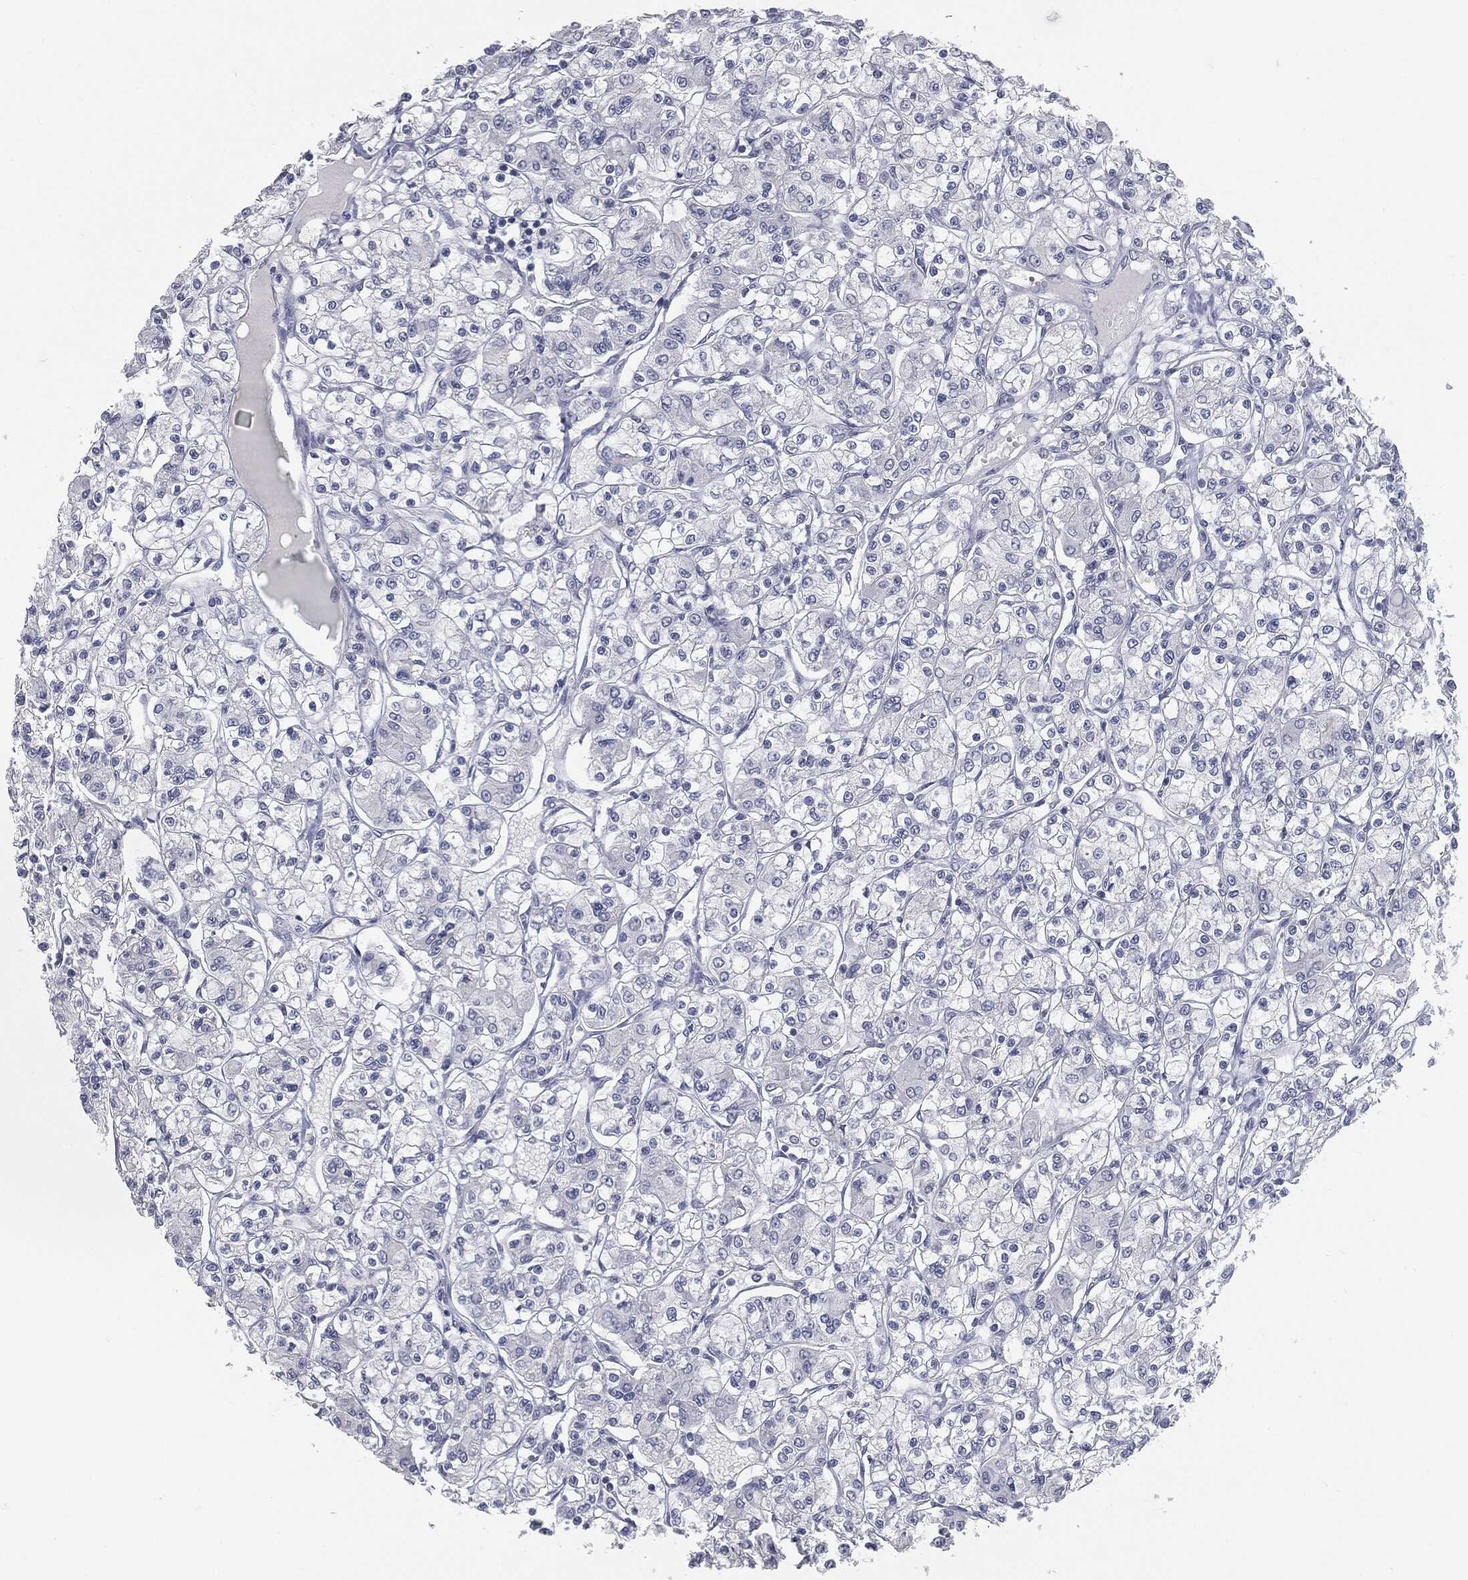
{"staining": {"intensity": "negative", "quantity": "none", "location": "none"}, "tissue": "renal cancer", "cell_type": "Tumor cells", "image_type": "cancer", "snomed": [{"axis": "morphology", "description": "Adenocarcinoma, NOS"}, {"axis": "topography", "description": "Kidney"}], "caption": "IHC micrograph of neoplastic tissue: adenocarcinoma (renal) stained with DAB (3,3'-diaminobenzidine) shows no significant protein expression in tumor cells.", "gene": "PRAME", "patient": {"sex": "female", "age": 59}}